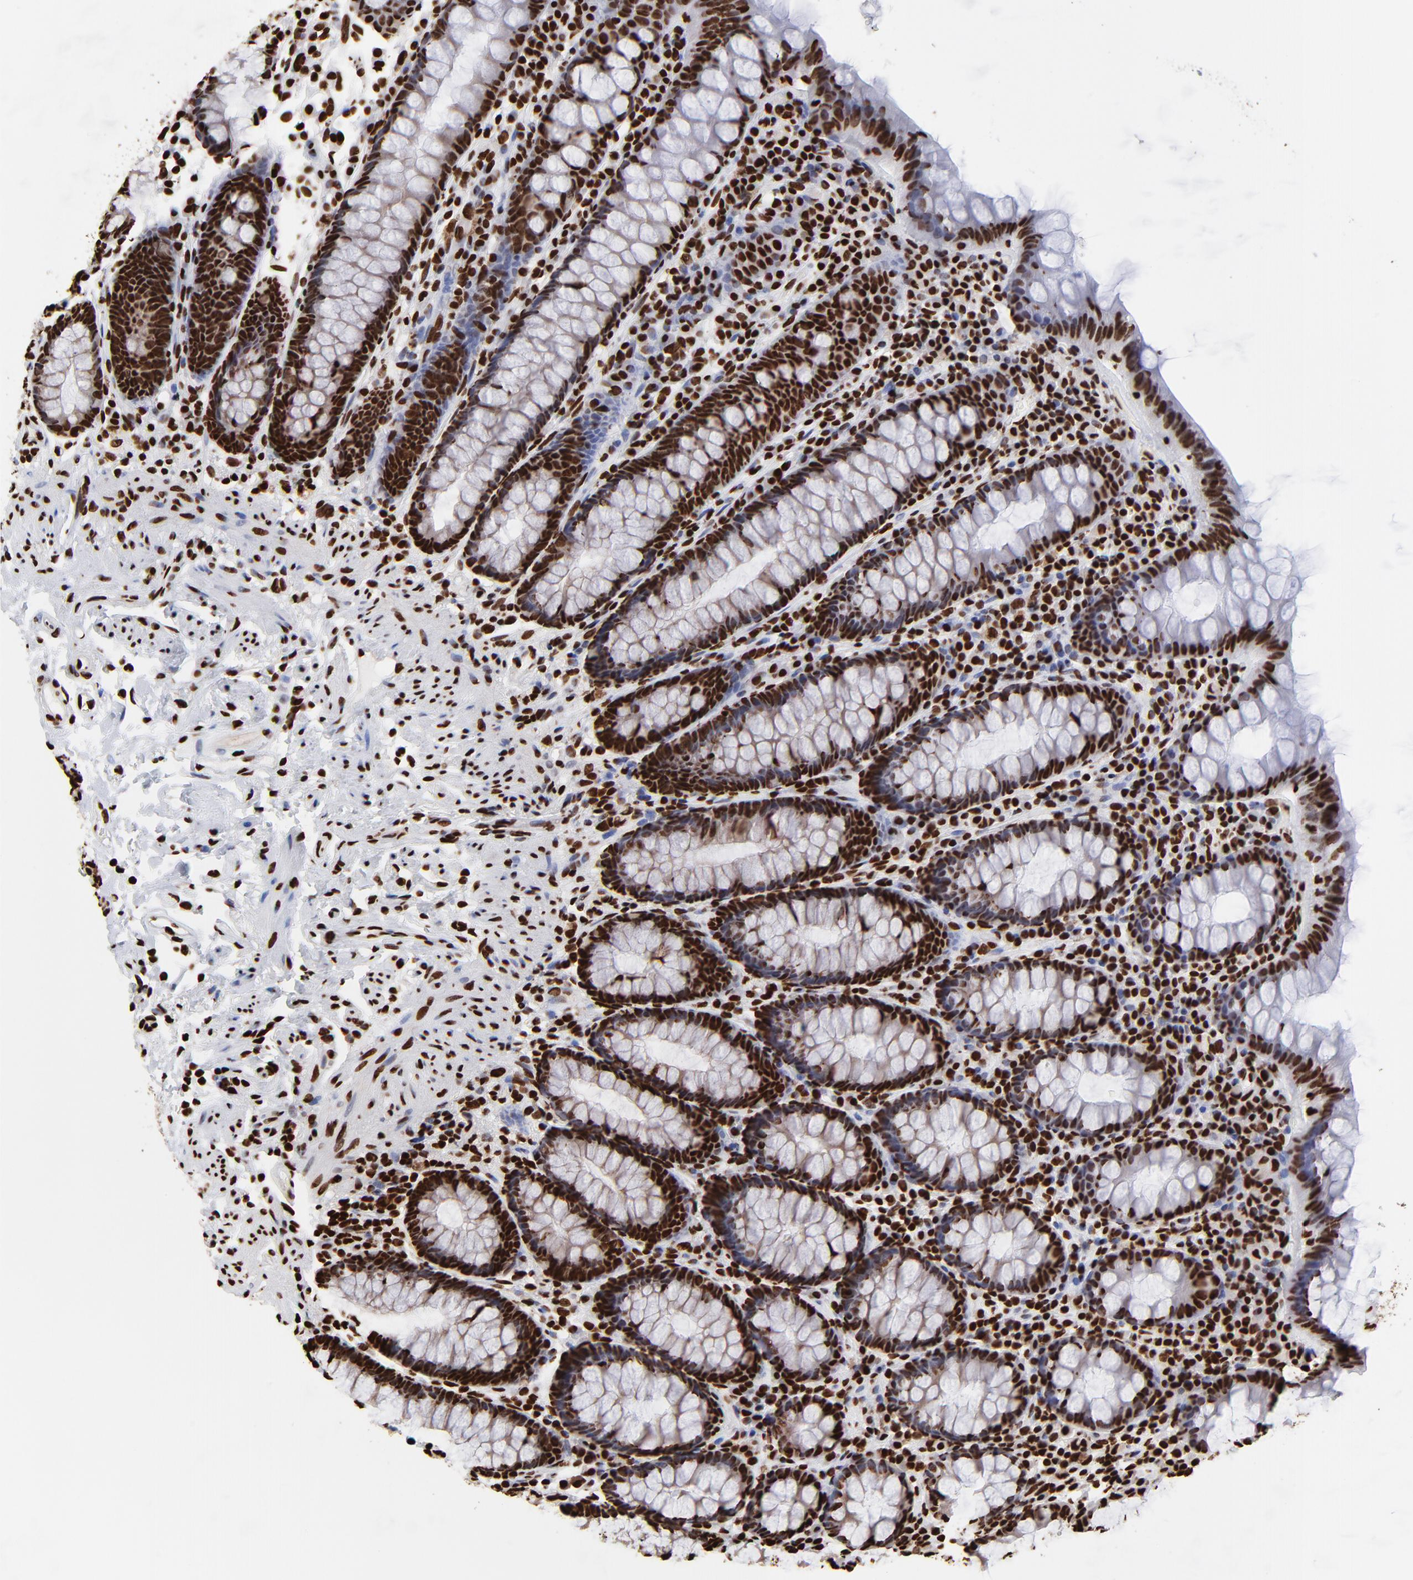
{"staining": {"intensity": "strong", "quantity": ">75%", "location": "nuclear"}, "tissue": "rectum", "cell_type": "Glandular cells", "image_type": "normal", "snomed": [{"axis": "morphology", "description": "Normal tissue, NOS"}, {"axis": "topography", "description": "Rectum"}], "caption": "DAB (3,3'-diaminobenzidine) immunohistochemical staining of normal rectum shows strong nuclear protein expression in about >75% of glandular cells. The staining was performed using DAB to visualize the protein expression in brown, while the nuclei were stained in blue with hematoxylin (Magnification: 20x).", "gene": "ZNF544", "patient": {"sex": "male", "age": 92}}